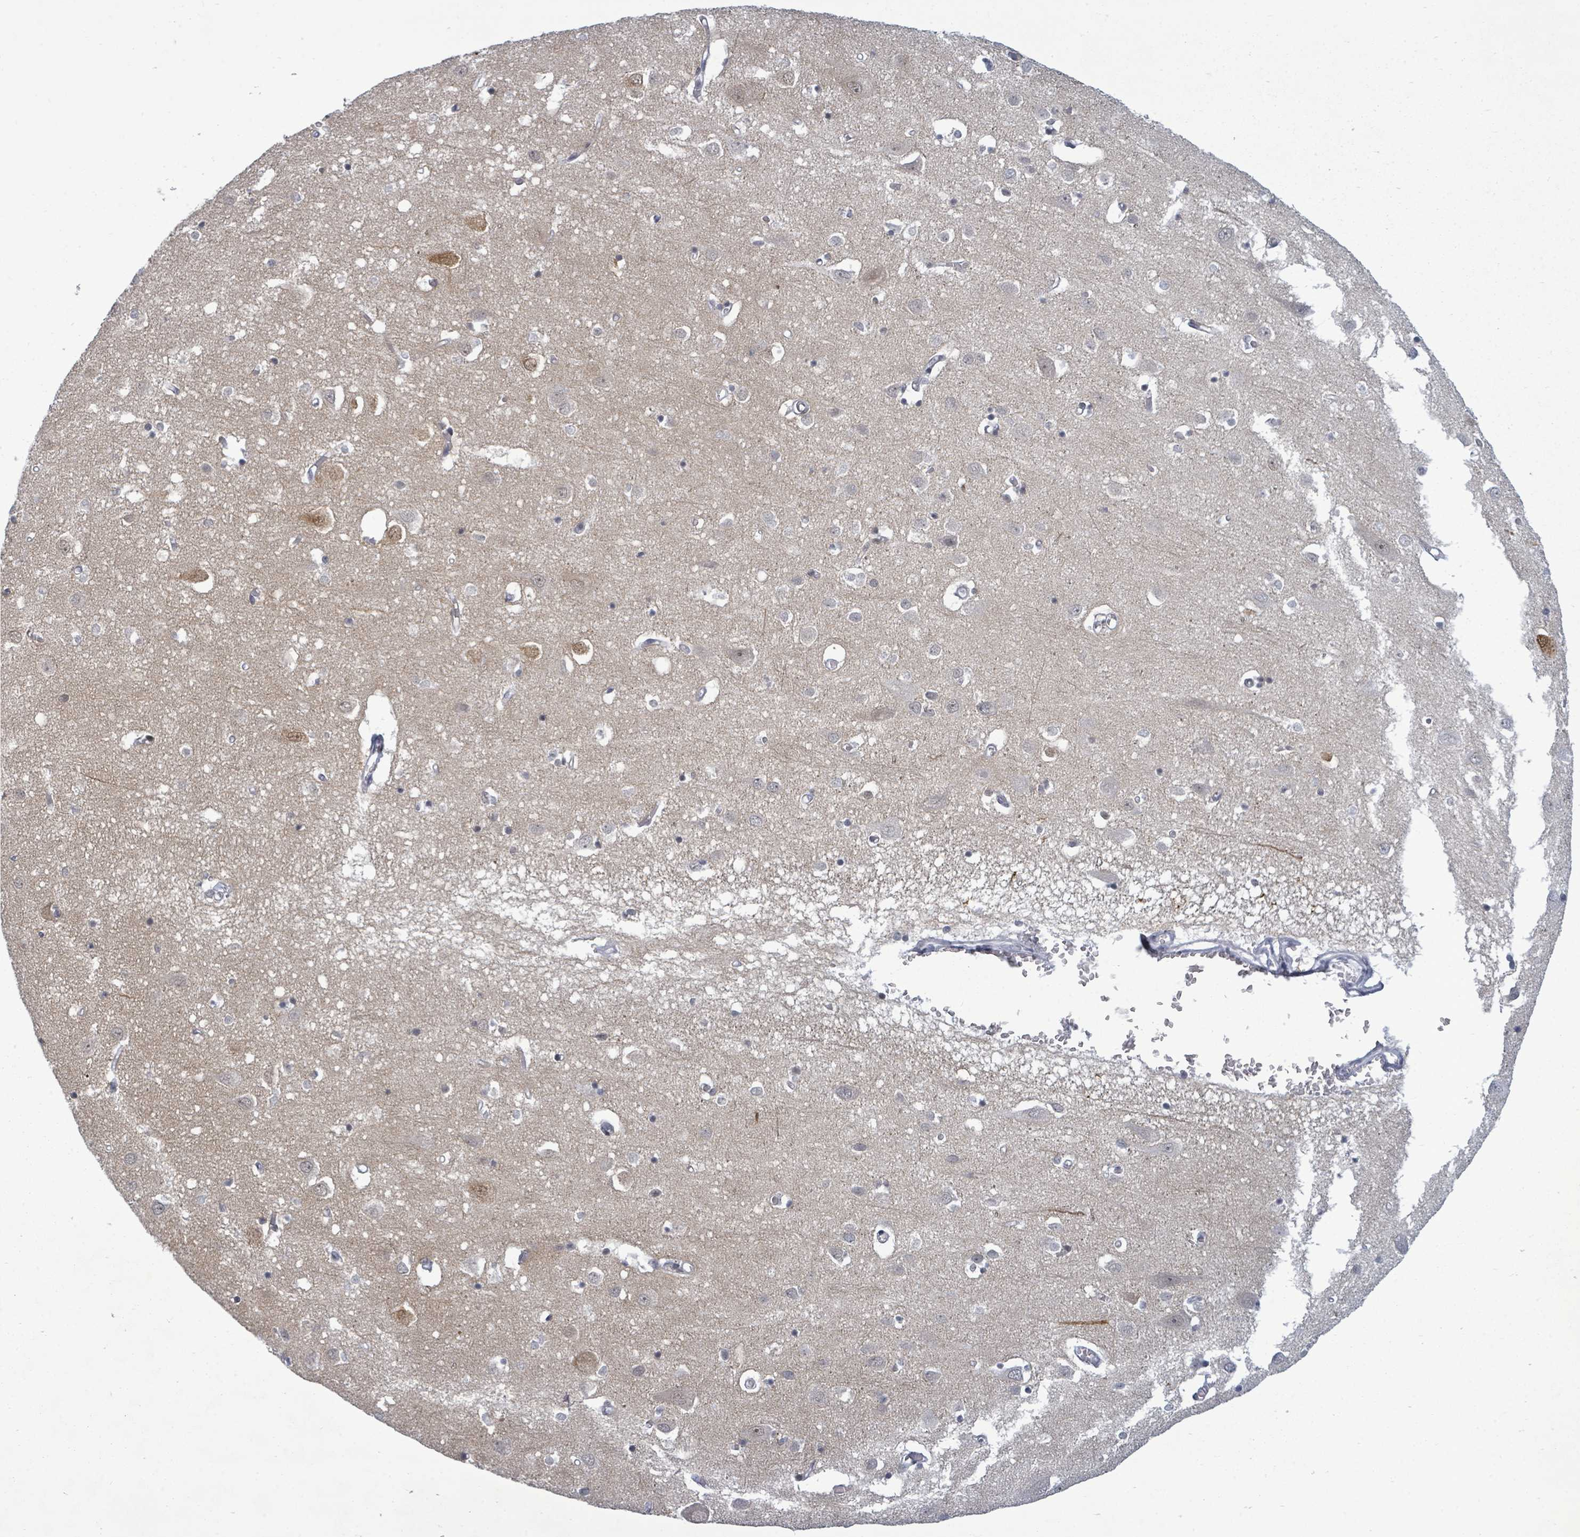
{"staining": {"intensity": "negative", "quantity": "none", "location": "none"}, "tissue": "cerebral cortex", "cell_type": "Endothelial cells", "image_type": "normal", "snomed": [{"axis": "morphology", "description": "Normal tissue, NOS"}, {"axis": "topography", "description": "Cerebral cortex"}], "caption": "Endothelial cells show no significant positivity in unremarkable cerebral cortex. (DAB (3,3'-diaminobenzidine) immunohistochemistry (IHC), high magnification).", "gene": "BIVM", "patient": {"sex": "male", "age": 70}}